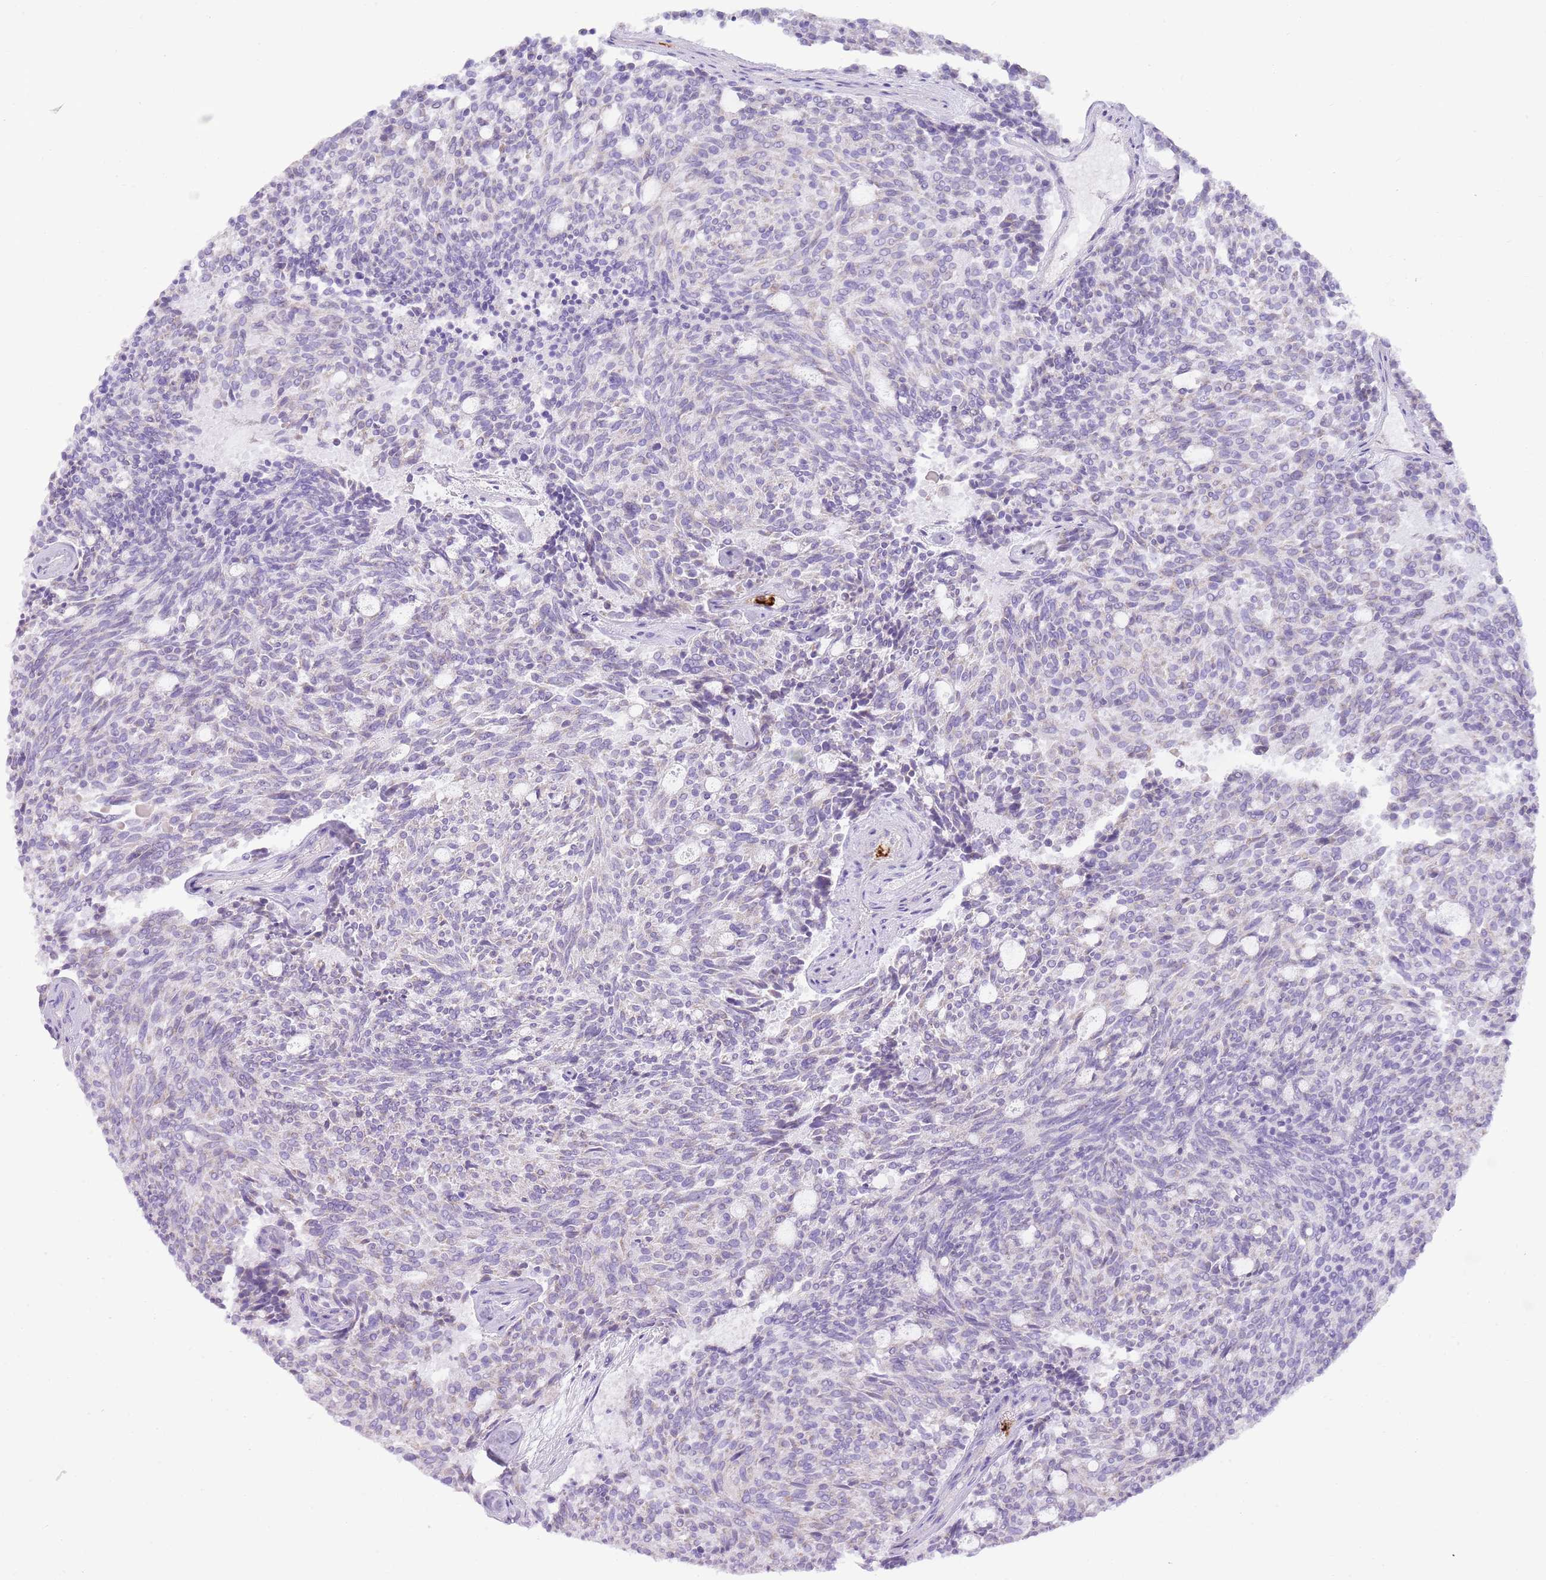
{"staining": {"intensity": "negative", "quantity": "none", "location": "none"}, "tissue": "carcinoid", "cell_type": "Tumor cells", "image_type": "cancer", "snomed": [{"axis": "morphology", "description": "Carcinoid, malignant, NOS"}, {"axis": "topography", "description": "Pancreas"}], "caption": "Tumor cells are negative for protein expression in human carcinoid. (Immunohistochemistry, brightfield microscopy, high magnification).", "gene": "CD177", "patient": {"sex": "female", "age": 54}}